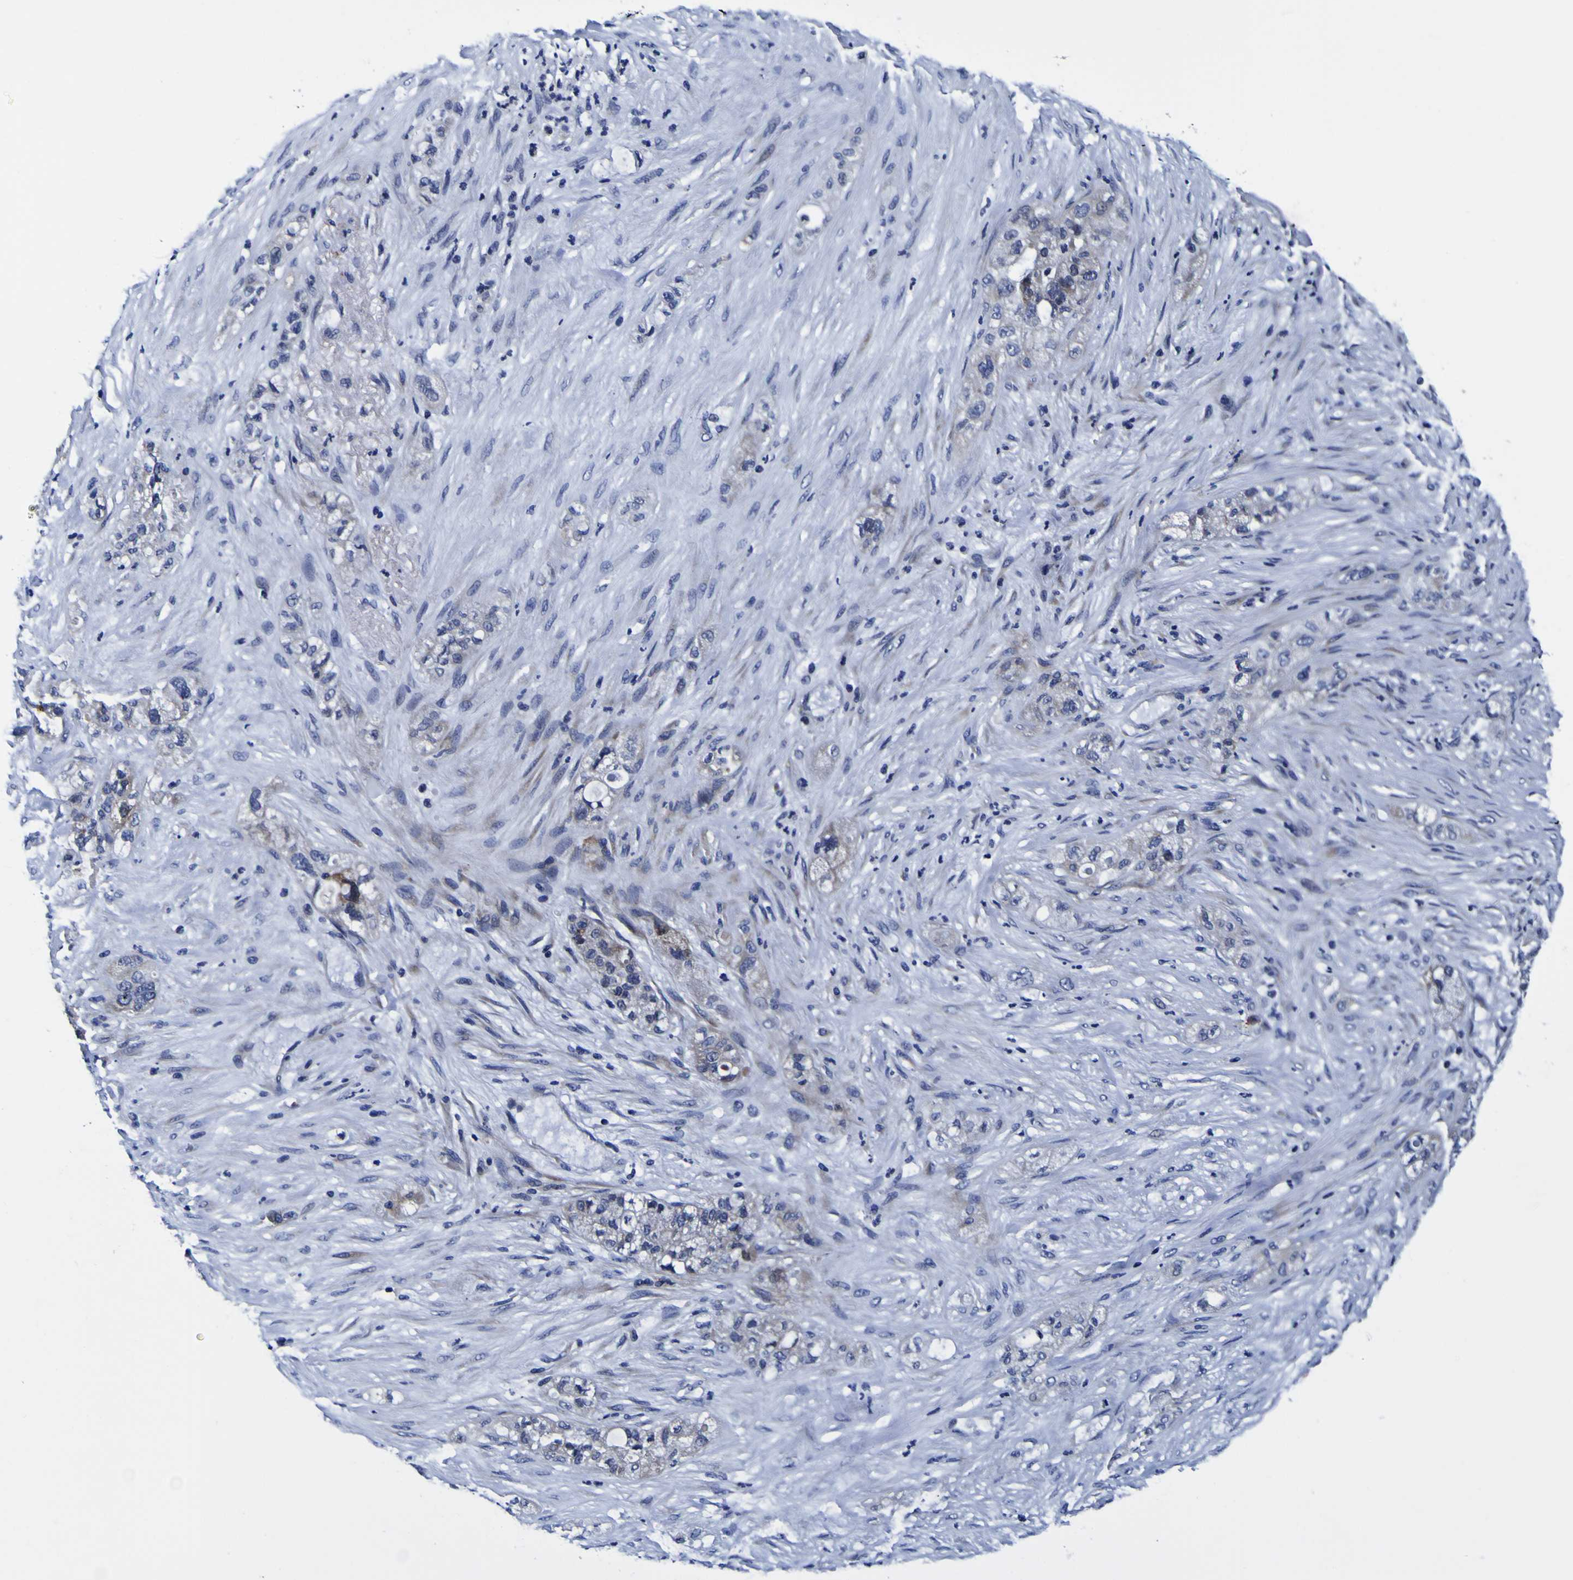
{"staining": {"intensity": "moderate", "quantity": "<25%", "location": "cytoplasmic/membranous"}, "tissue": "pancreatic cancer", "cell_type": "Tumor cells", "image_type": "cancer", "snomed": [{"axis": "morphology", "description": "Adenocarcinoma, NOS"}, {"axis": "topography", "description": "Pancreas"}], "caption": "Immunohistochemistry (IHC) photomicrograph of pancreatic adenocarcinoma stained for a protein (brown), which demonstrates low levels of moderate cytoplasmic/membranous expression in approximately <25% of tumor cells.", "gene": "PDLIM4", "patient": {"sex": "female", "age": 78}}